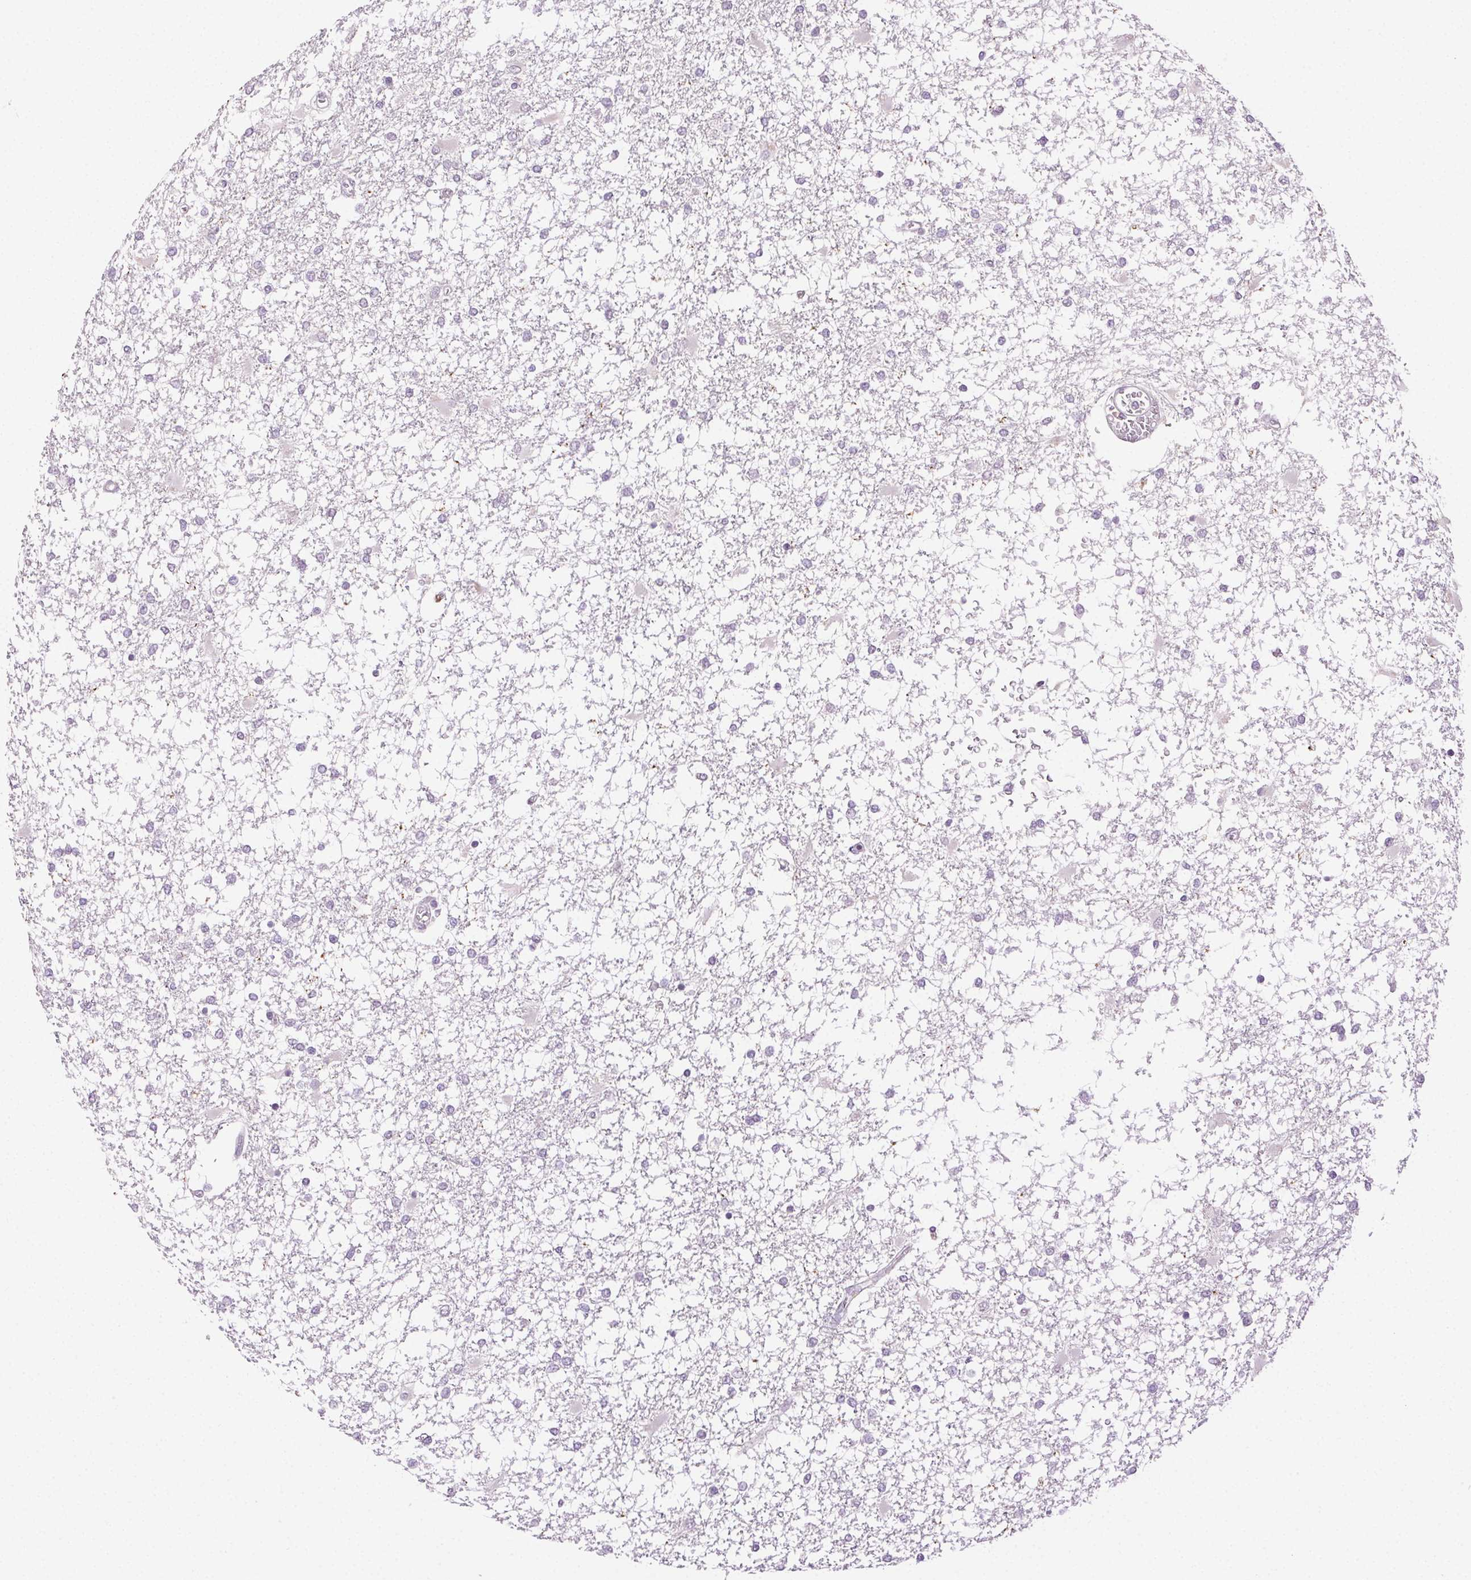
{"staining": {"intensity": "negative", "quantity": "none", "location": "none"}, "tissue": "glioma", "cell_type": "Tumor cells", "image_type": "cancer", "snomed": [{"axis": "morphology", "description": "Glioma, malignant, High grade"}, {"axis": "topography", "description": "Cerebral cortex"}], "caption": "The IHC image has no significant expression in tumor cells of glioma tissue.", "gene": "CLDN10", "patient": {"sex": "male", "age": 79}}